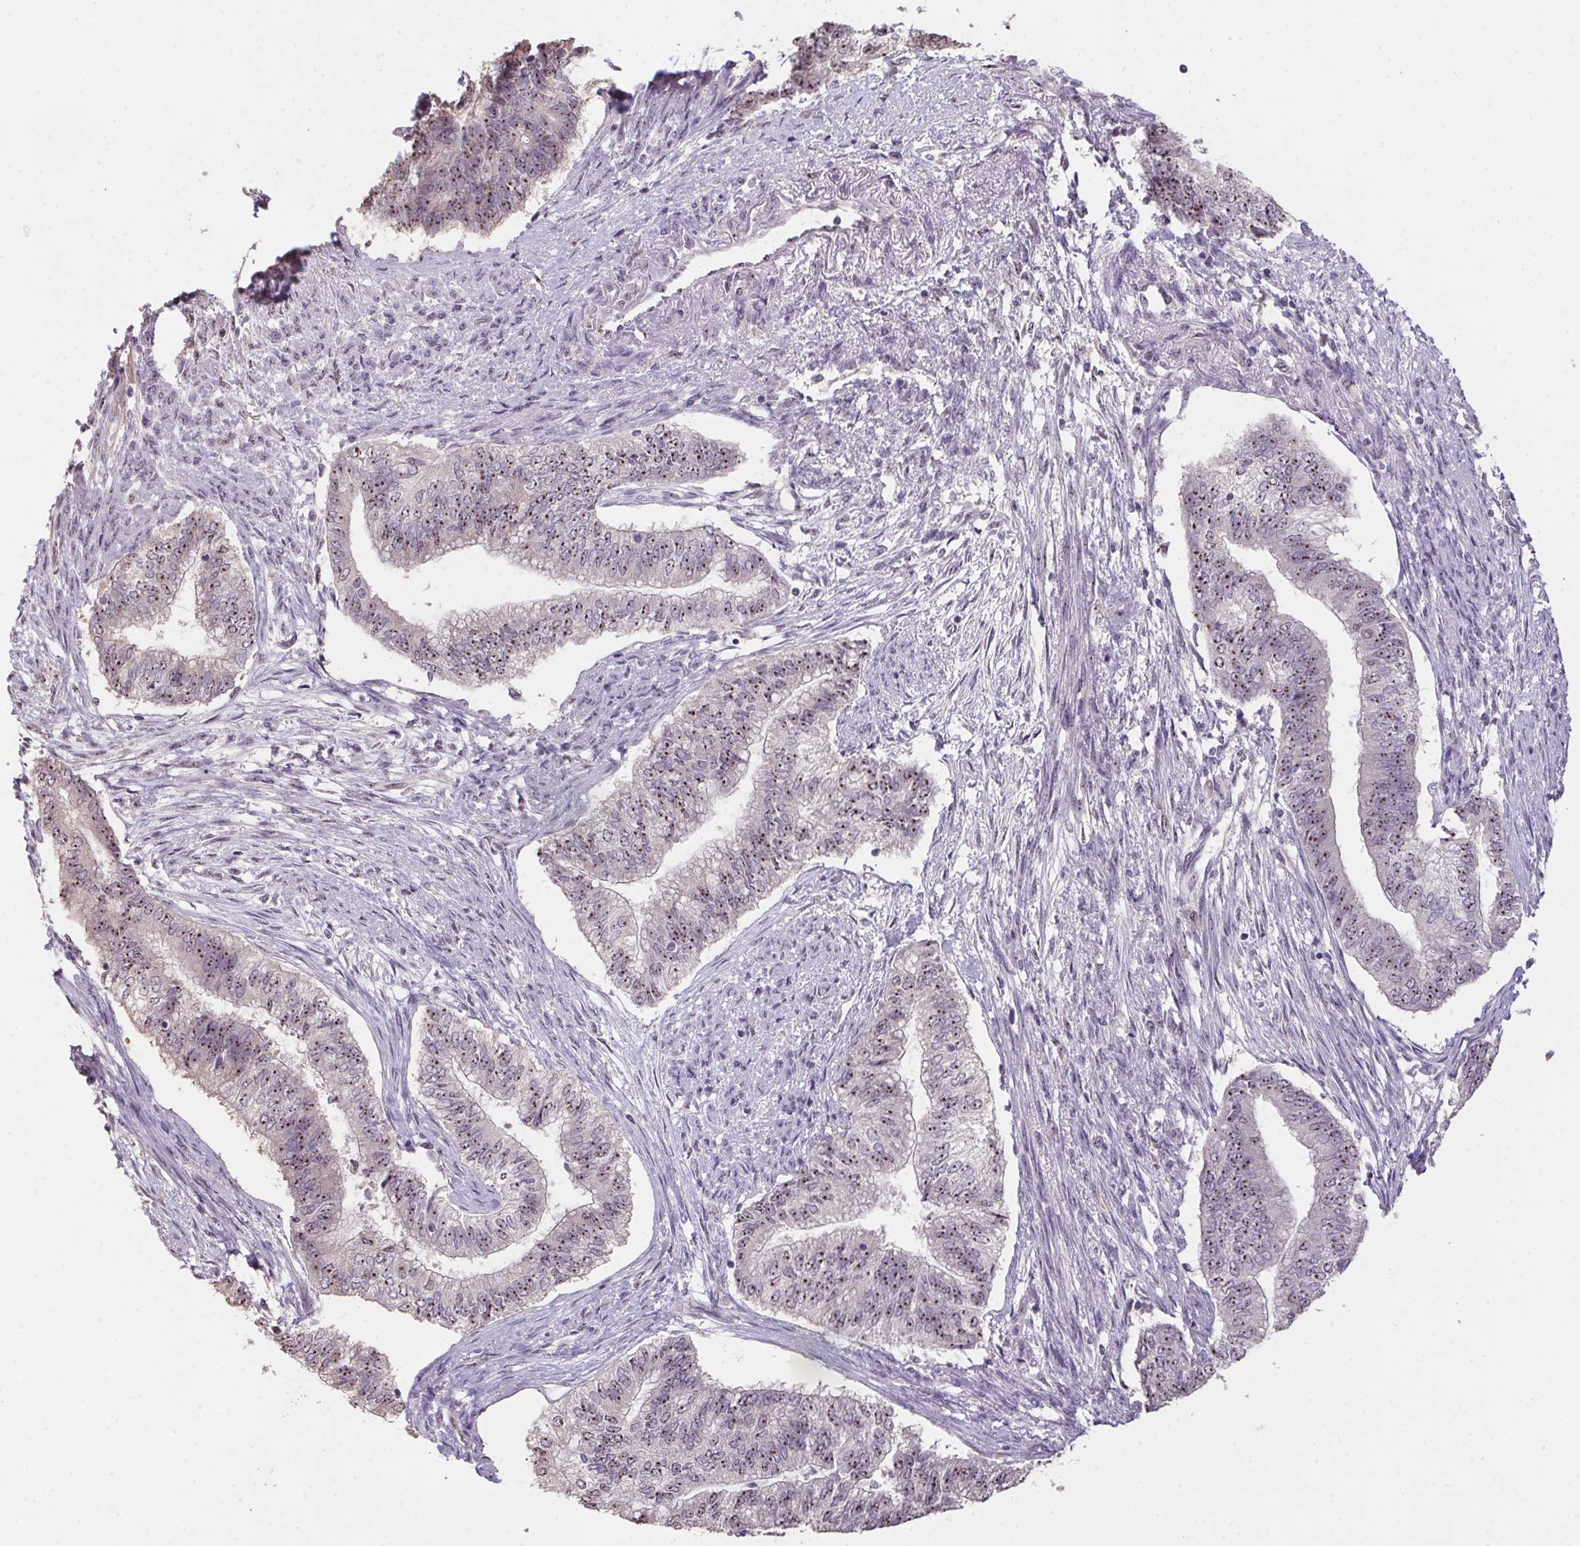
{"staining": {"intensity": "moderate", "quantity": ">75%", "location": "nuclear"}, "tissue": "endometrial cancer", "cell_type": "Tumor cells", "image_type": "cancer", "snomed": [{"axis": "morphology", "description": "Adenocarcinoma, NOS"}, {"axis": "topography", "description": "Endometrium"}], "caption": "Adenocarcinoma (endometrial) tissue exhibits moderate nuclear expression in about >75% of tumor cells, visualized by immunohistochemistry.", "gene": "BATF2", "patient": {"sex": "female", "age": 65}}